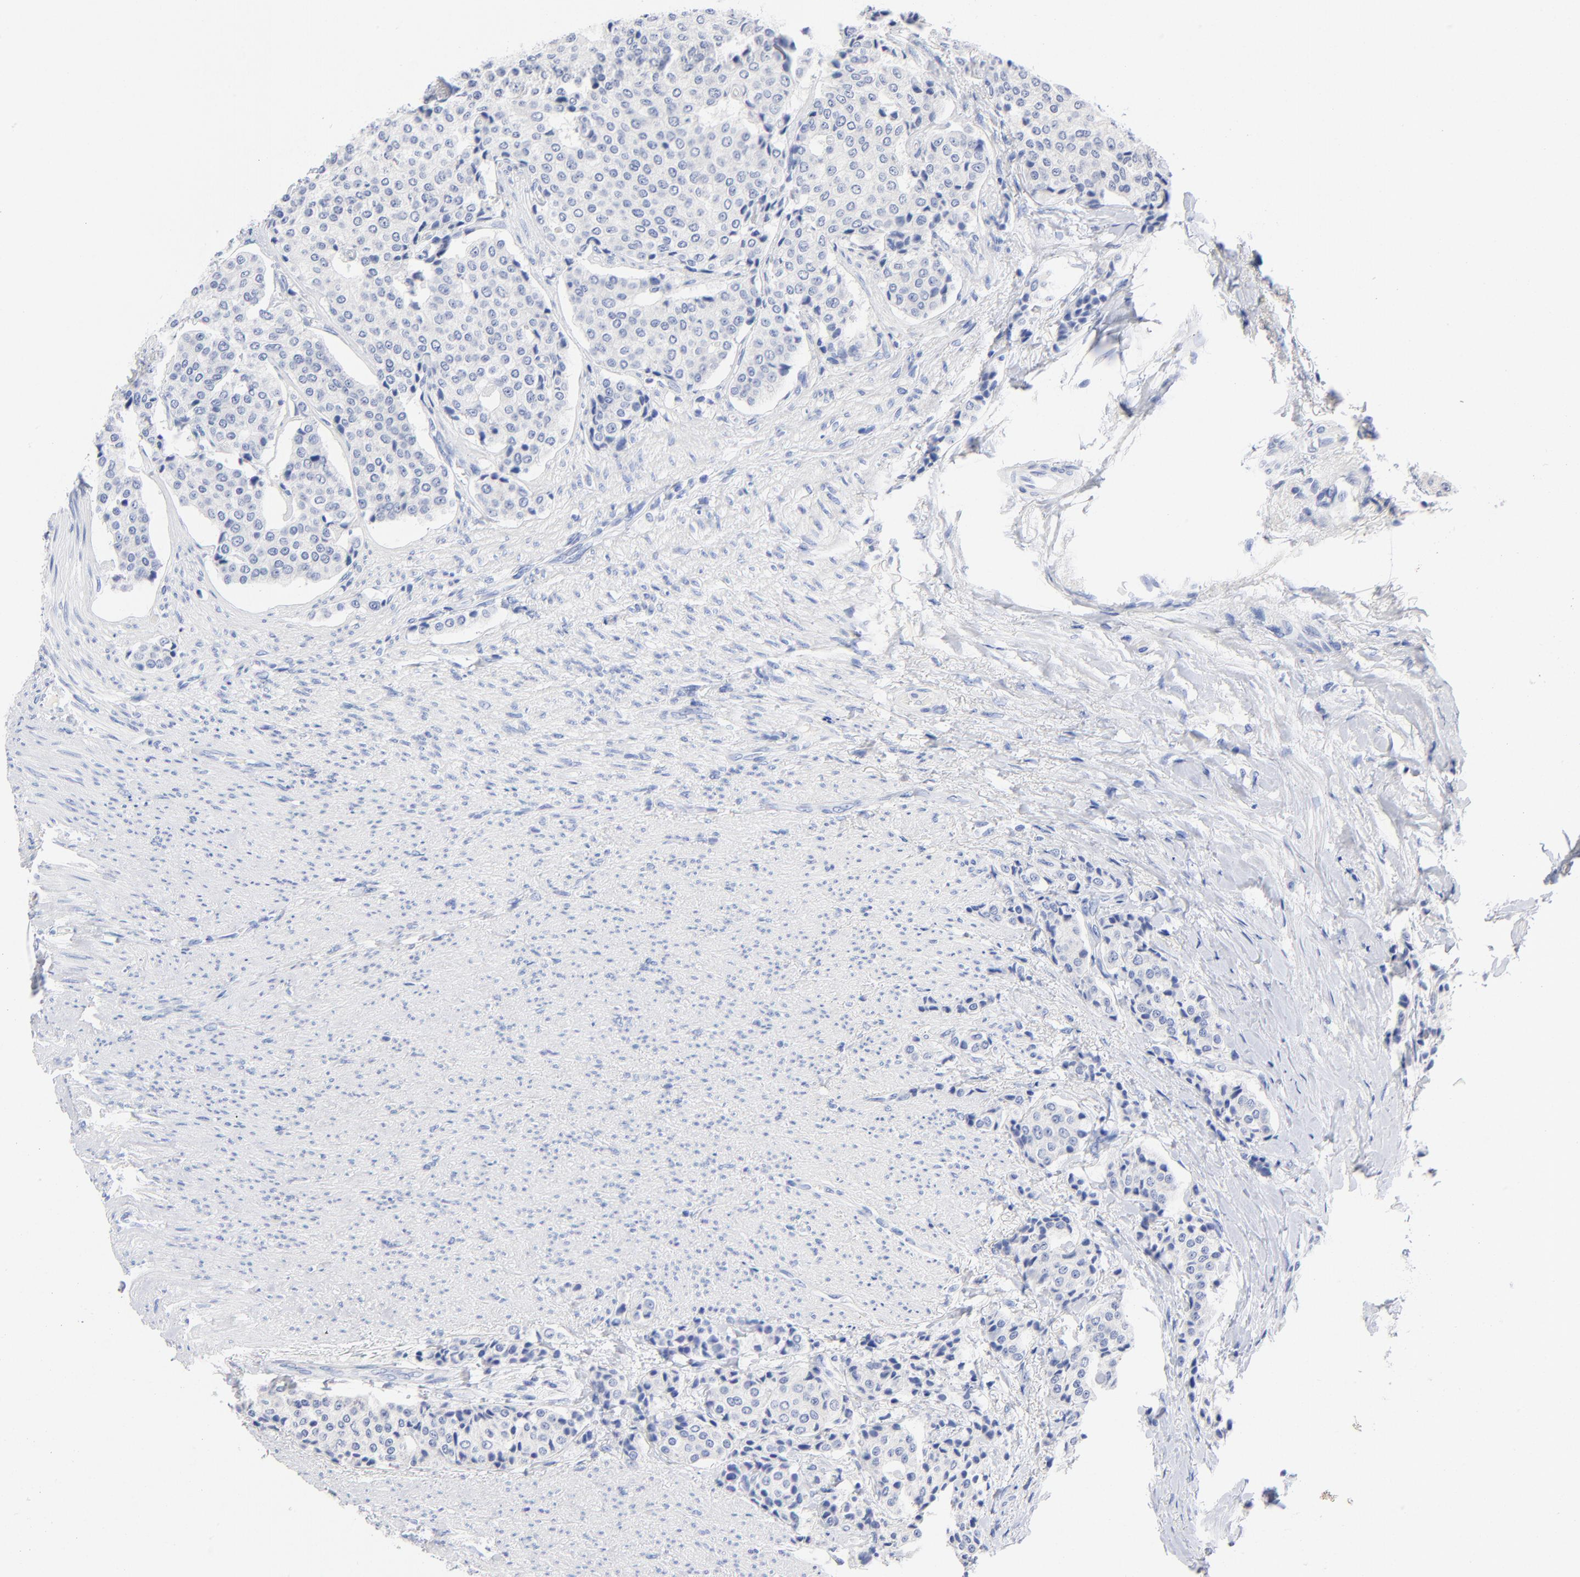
{"staining": {"intensity": "negative", "quantity": "none", "location": "none"}, "tissue": "carcinoid", "cell_type": "Tumor cells", "image_type": "cancer", "snomed": [{"axis": "morphology", "description": "Carcinoid, malignant, NOS"}, {"axis": "topography", "description": "Colon"}], "caption": "Carcinoid stained for a protein using IHC exhibits no staining tumor cells.", "gene": "CPS1", "patient": {"sex": "female", "age": 61}}